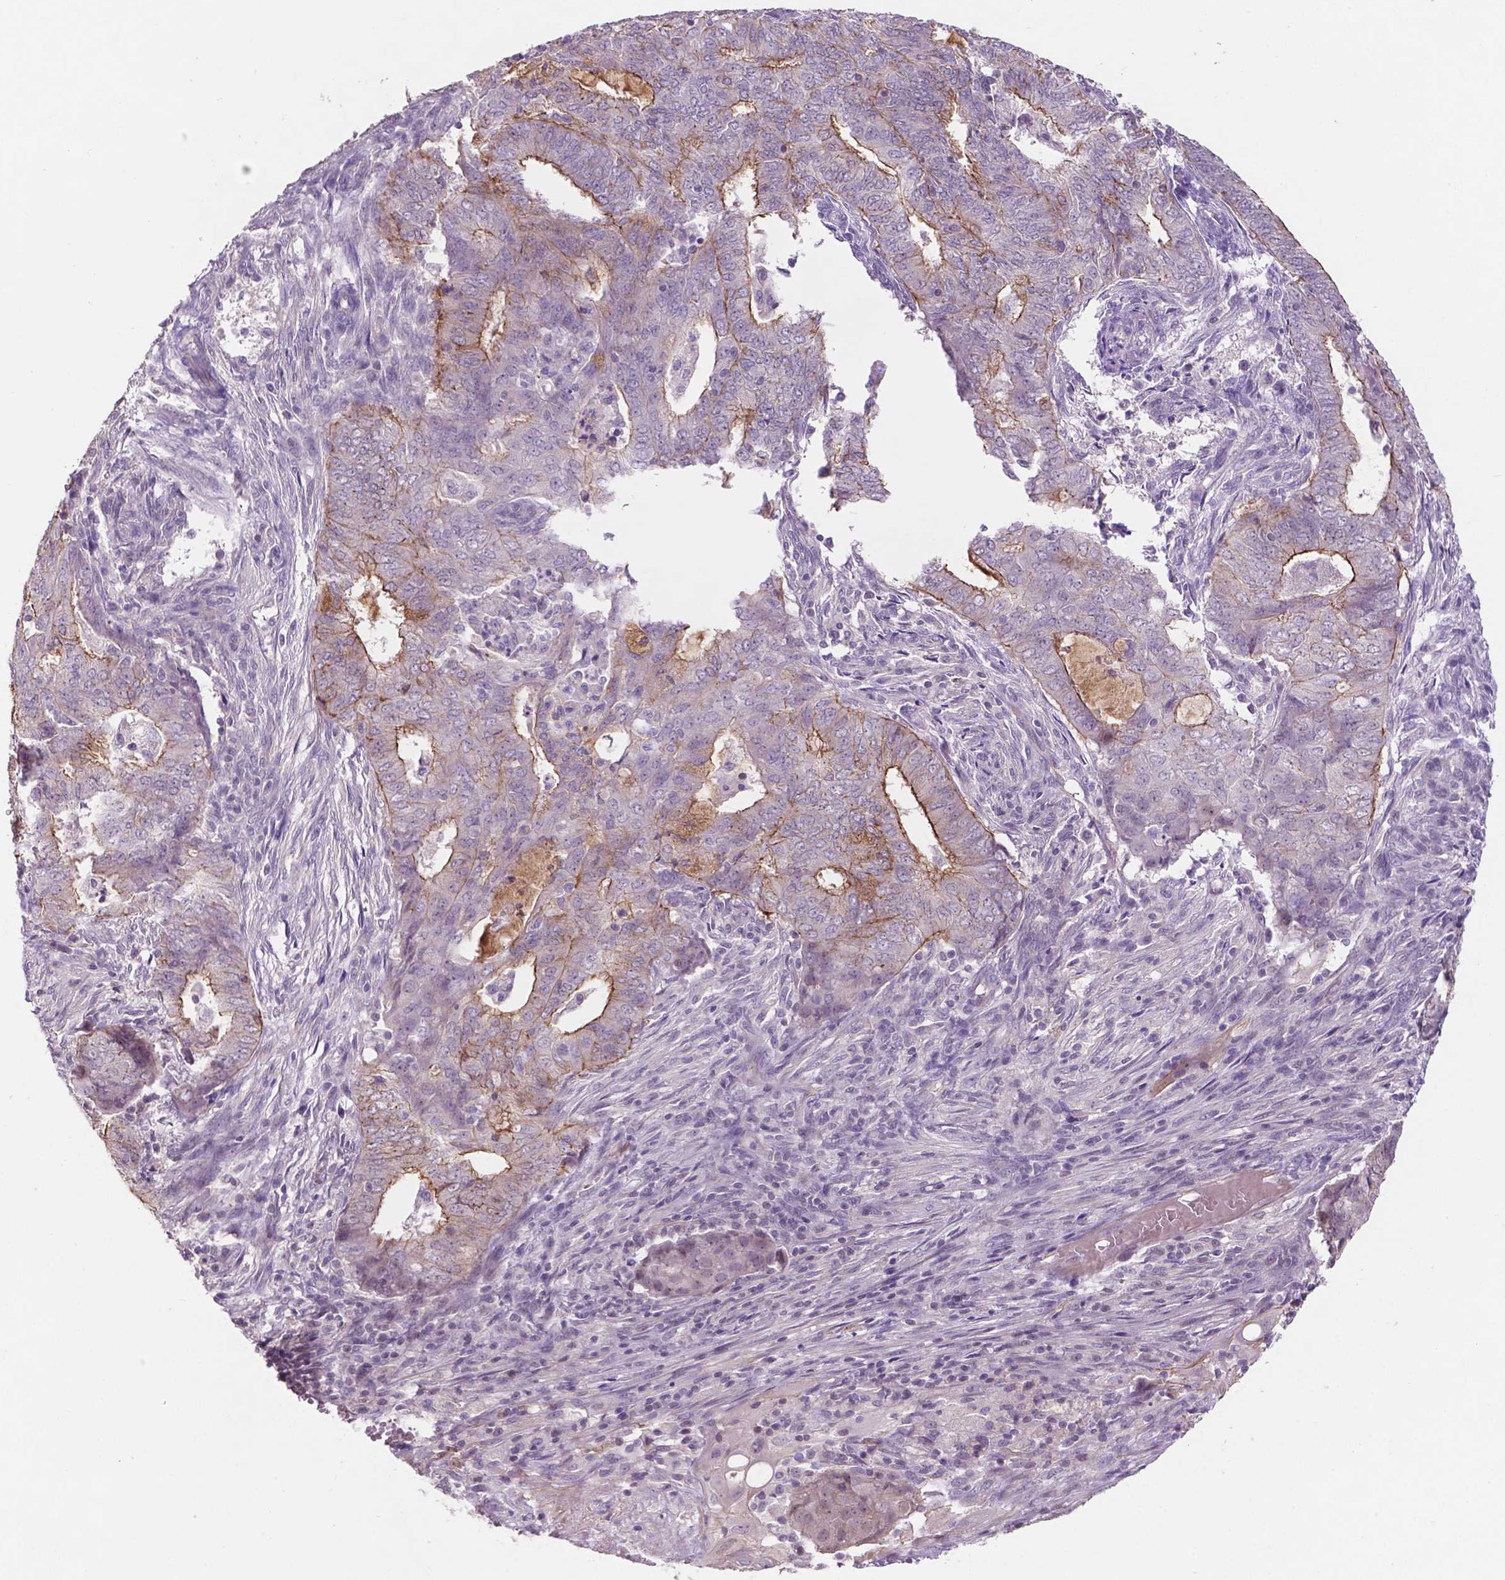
{"staining": {"intensity": "moderate", "quantity": "<25%", "location": "cytoplasmic/membranous"}, "tissue": "endometrial cancer", "cell_type": "Tumor cells", "image_type": "cancer", "snomed": [{"axis": "morphology", "description": "Adenocarcinoma, NOS"}, {"axis": "topography", "description": "Endometrium"}], "caption": "IHC micrograph of neoplastic tissue: adenocarcinoma (endometrial) stained using immunohistochemistry displays low levels of moderate protein expression localized specifically in the cytoplasmic/membranous of tumor cells, appearing as a cytoplasmic/membranous brown color.", "gene": "ARL5C", "patient": {"sex": "female", "age": 62}}